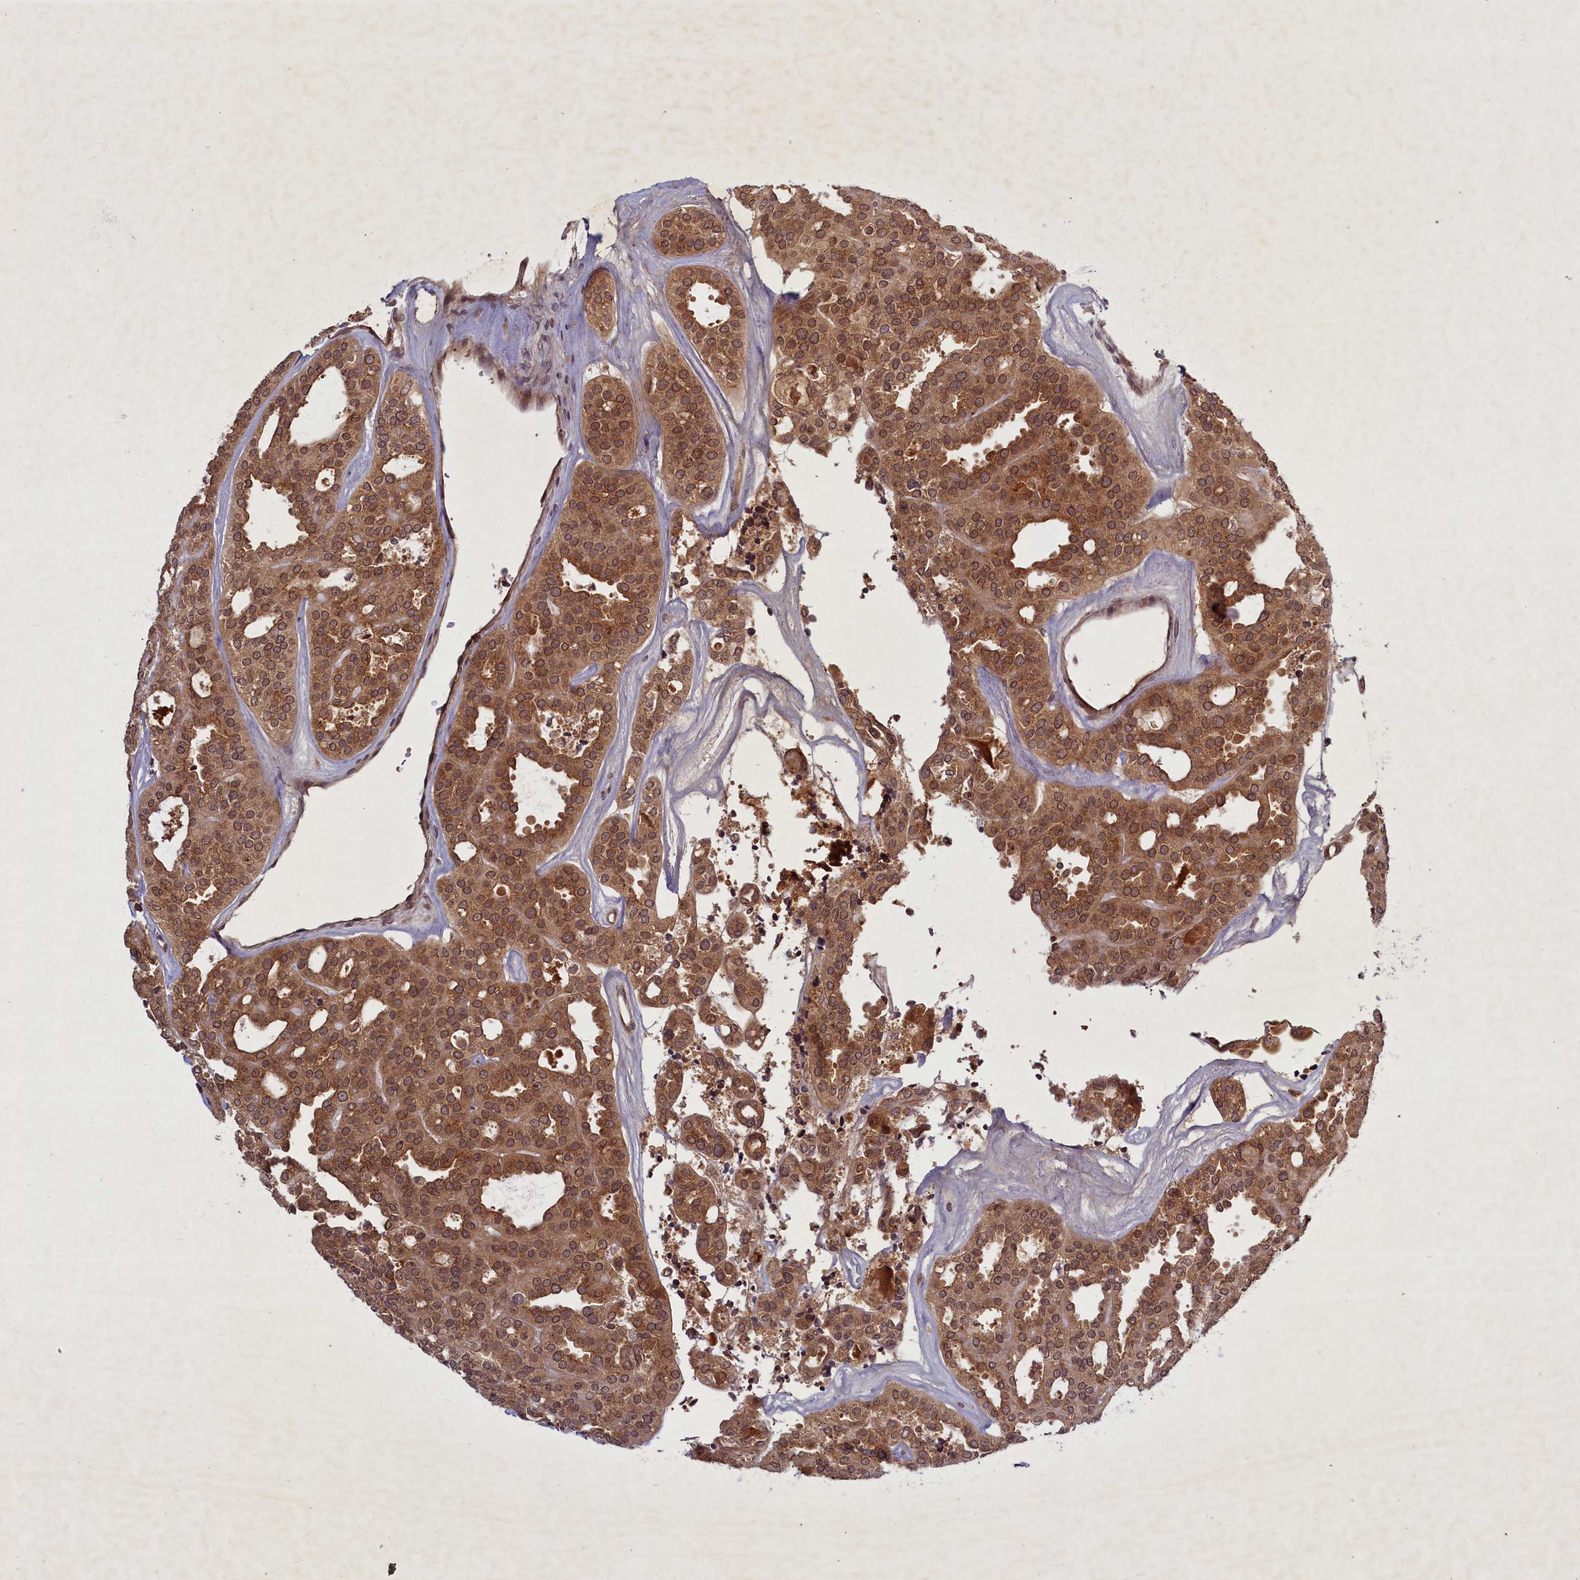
{"staining": {"intensity": "moderate", "quantity": ">75%", "location": "cytoplasmic/membranous"}, "tissue": "thyroid cancer", "cell_type": "Tumor cells", "image_type": "cancer", "snomed": [{"axis": "morphology", "description": "Follicular adenoma carcinoma, NOS"}, {"axis": "topography", "description": "Thyroid gland"}], "caption": "A high-resolution histopathology image shows IHC staining of follicular adenoma carcinoma (thyroid), which shows moderate cytoplasmic/membranous expression in approximately >75% of tumor cells.", "gene": "BICD1", "patient": {"sex": "male", "age": 75}}